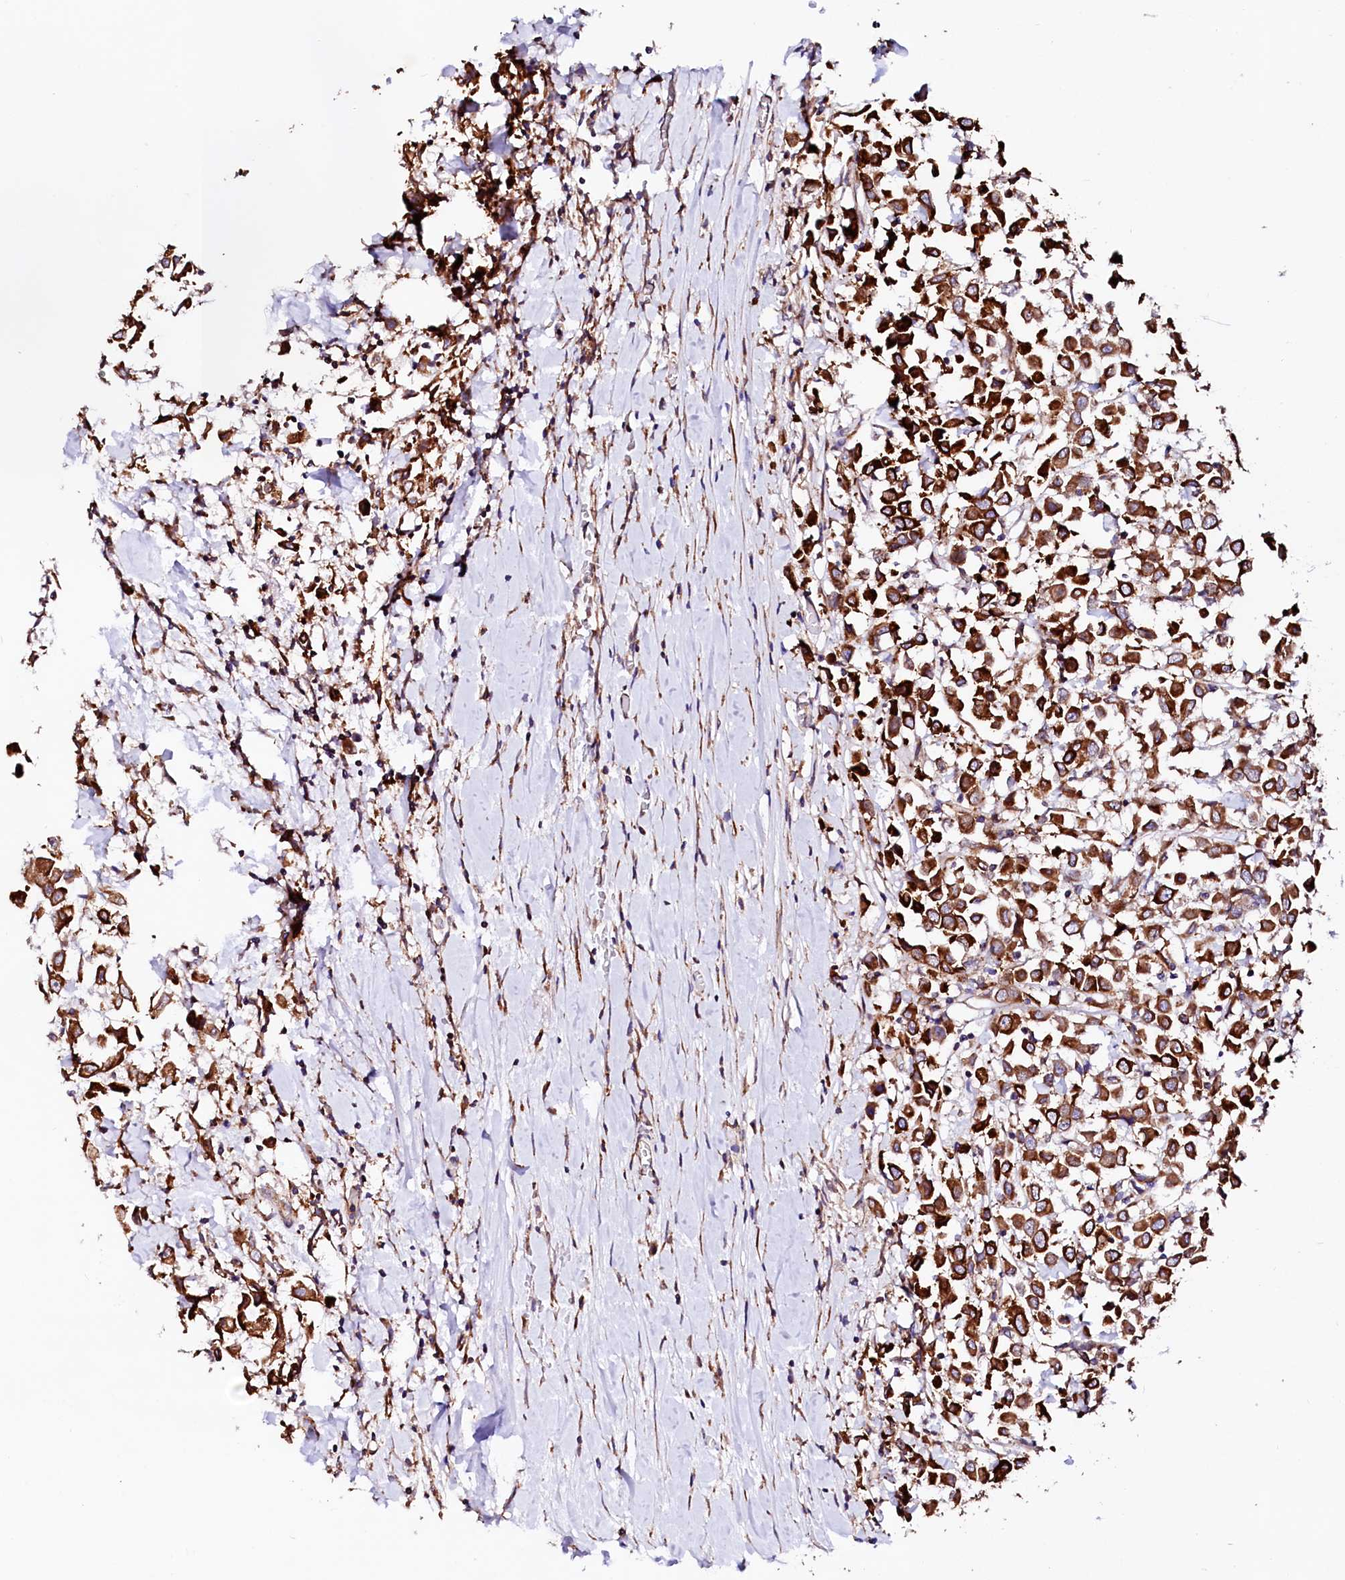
{"staining": {"intensity": "strong", "quantity": ">75%", "location": "cytoplasmic/membranous"}, "tissue": "breast cancer", "cell_type": "Tumor cells", "image_type": "cancer", "snomed": [{"axis": "morphology", "description": "Duct carcinoma"}, {"axis": "topography", "description": "Breast"}], "caption": "A photomicrograph of breast intraductal carcinoma stained for a protein exhibits strong cytoplasmic/membranous brown staining in tumor cells. The protein is shown in brown color, while the nuclei are stained blue.", "gene": "UBE3C", "patient": {"sex": "female", "age": 61}}